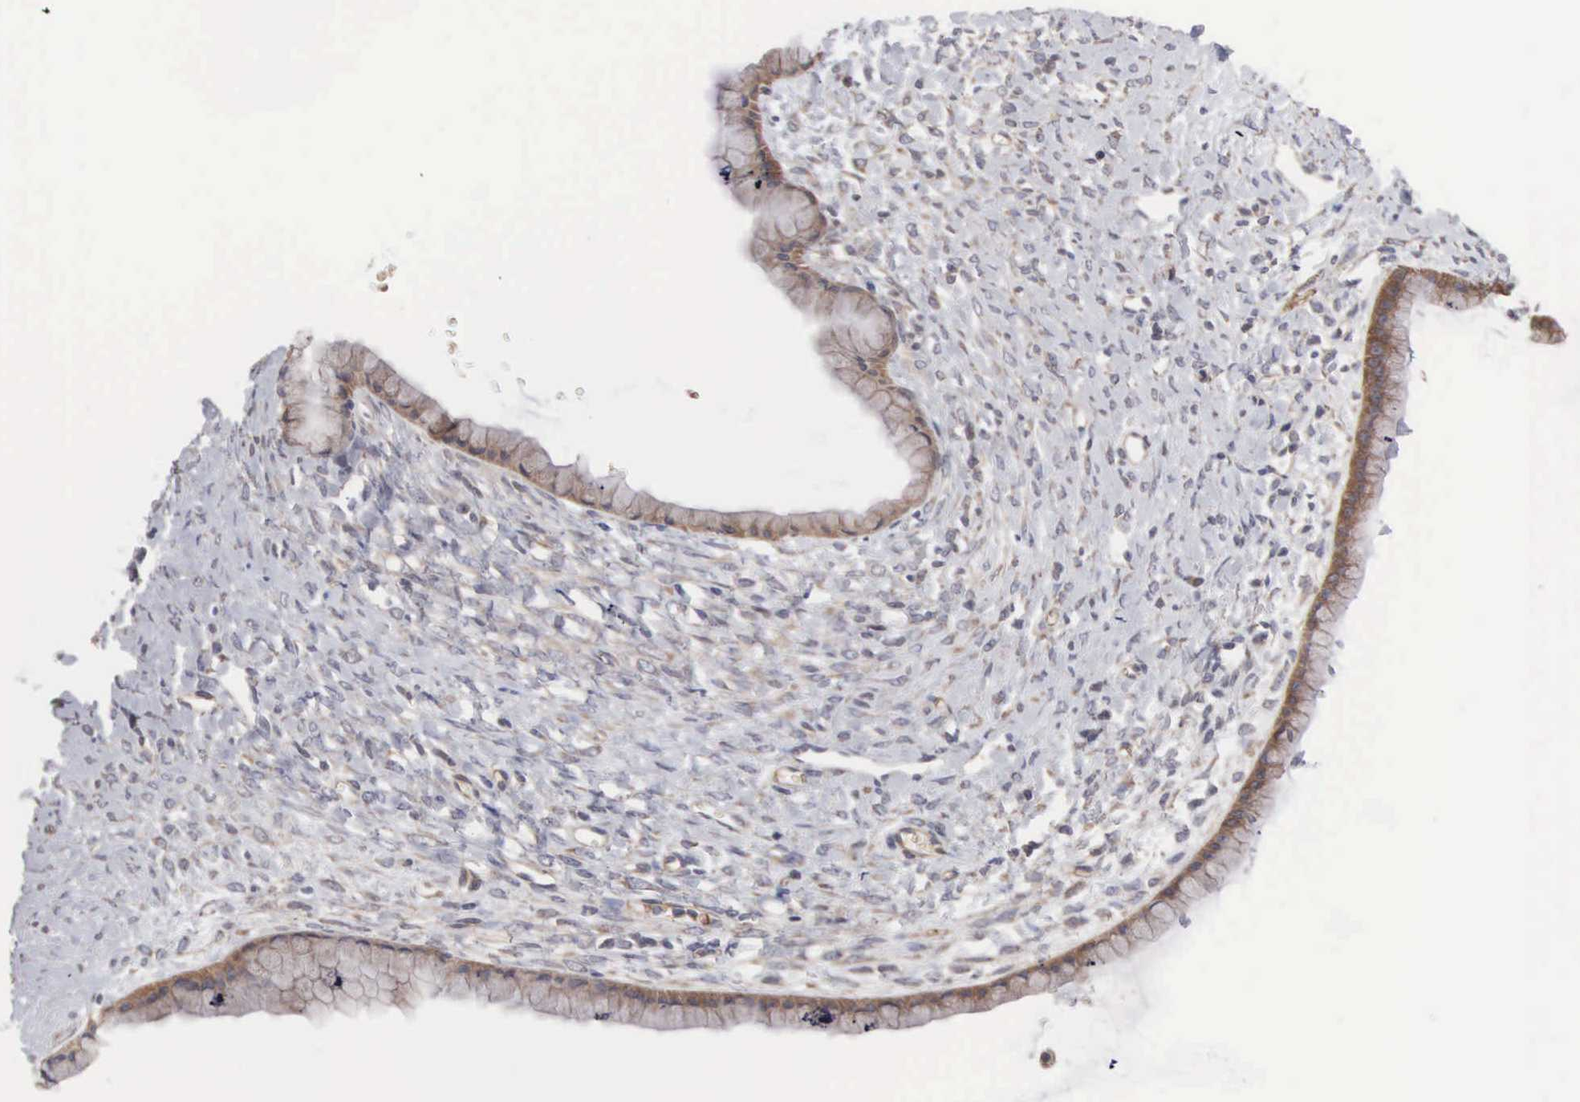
{"staining": {"intensity": "weak", "quantity": ">75%", "location": "cytoplasmic/membranous"}, "tissue": "ovarian cancer", "cell_type": "Tumor cells", "image_type": "cancer", "snomed": [{"axis": "morphology", "description": "Cystadenocarcinoma, mucinous, NOS"}, {"axis": "topography", "description": "Ovary"}], "caption": "There is low levels of weak cytoplasmic/membranous expression in tumor cells of mucinous cystadenocarcinoma (ovarian), as demonstrated by immunohistochemical staining (brown color).", "gene": "INF2", "patient": {"sex": "female", "age": 25}}